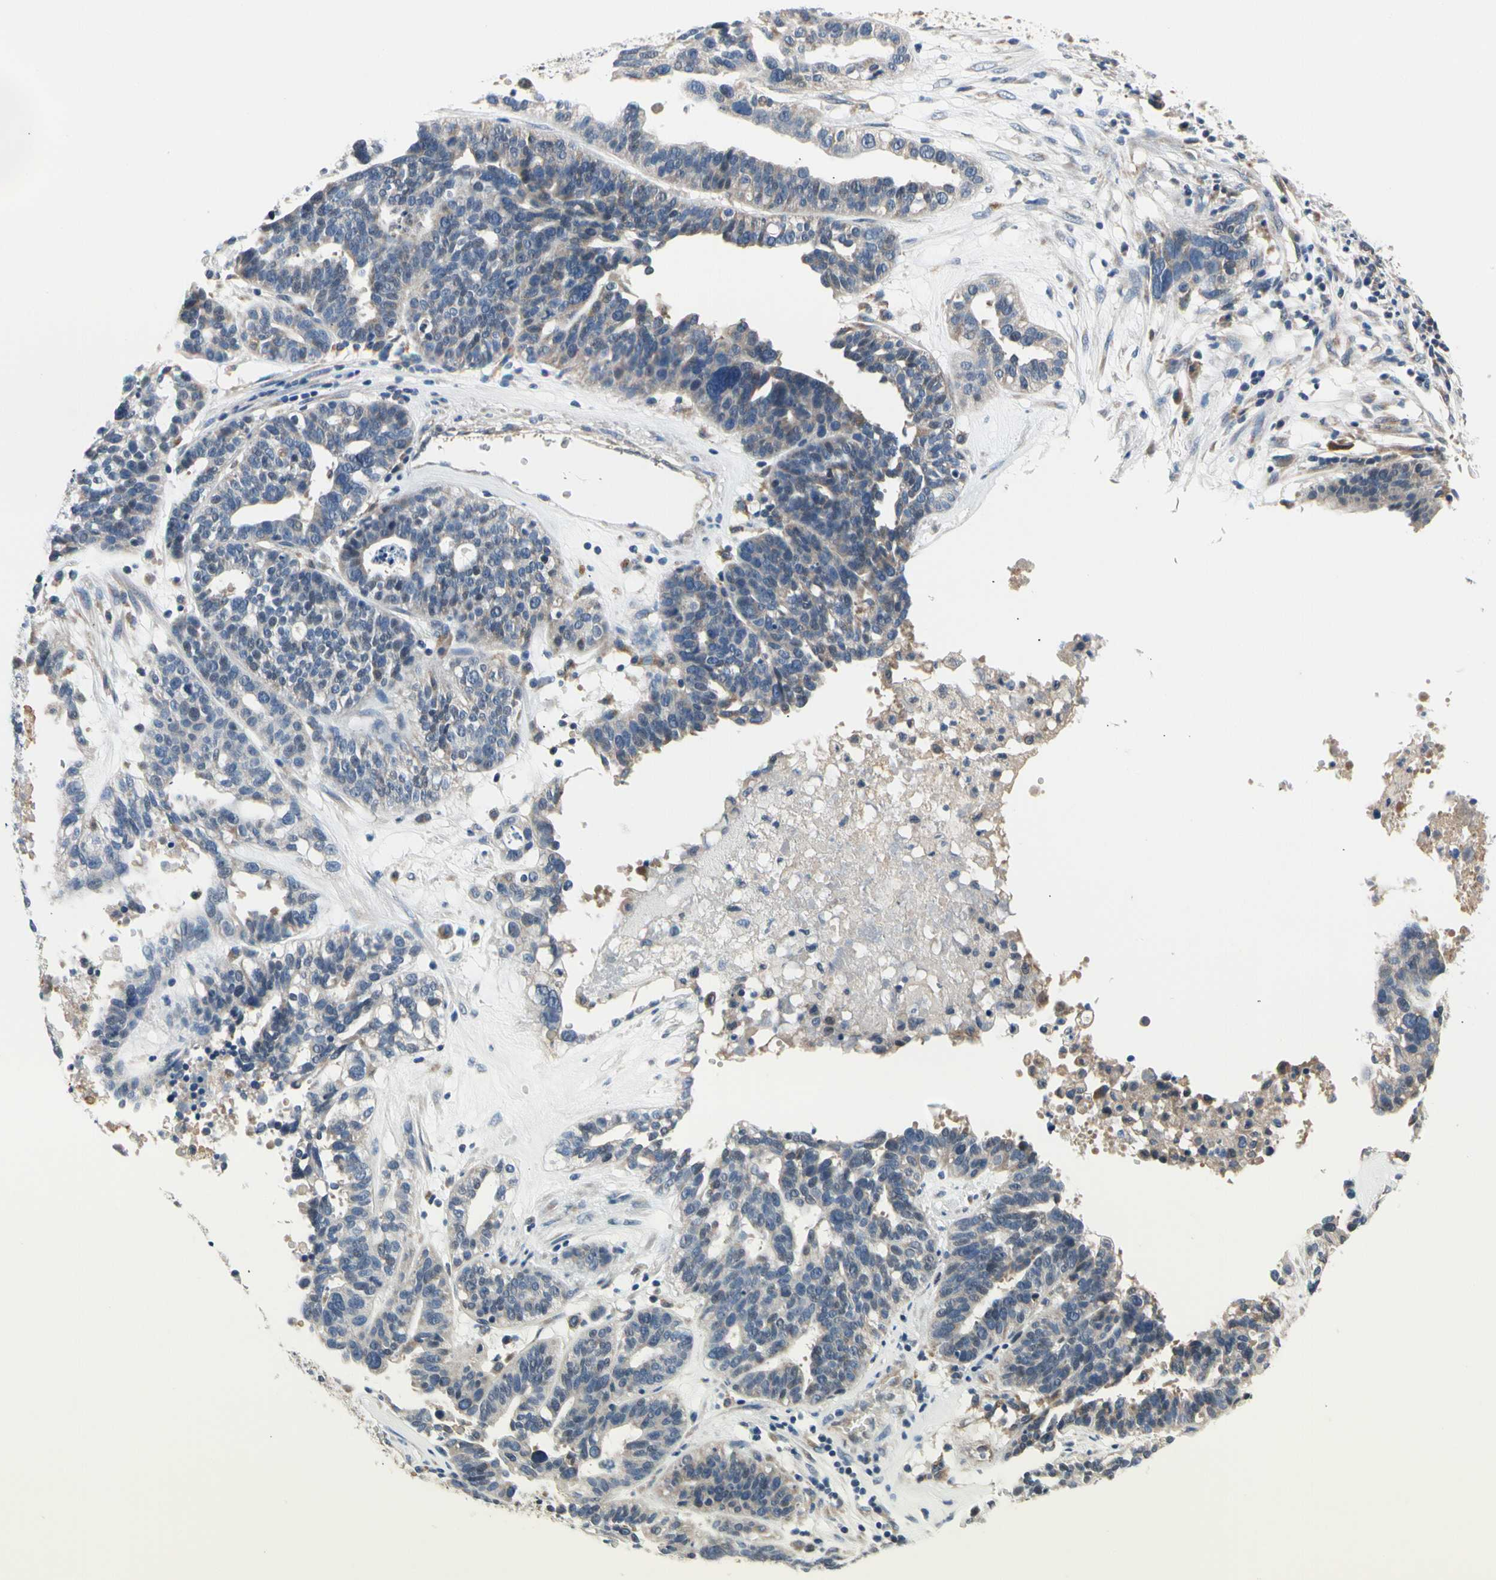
{"staining": {"intensity": "negative", "quantity": "none", "location": "none"}, "tissue": "ovarian cancer", "cell_type": "Tumor cells", "image_type": "cancer", "snomed": [{"axis": "morphology", "description": "Cystadenocarcinoma, serous, NOS"}, {"axis": "topography", "description": "Ovary"}], "caption": "An IHC image of ovarian cancer is shown. There is no staining in tumor cells of ovarian cancer. (DAB IHC visualized using brightfield microscopy, high magnification).", "gene": "NFASC", "patient": {"sex": "female", "age": 59}}